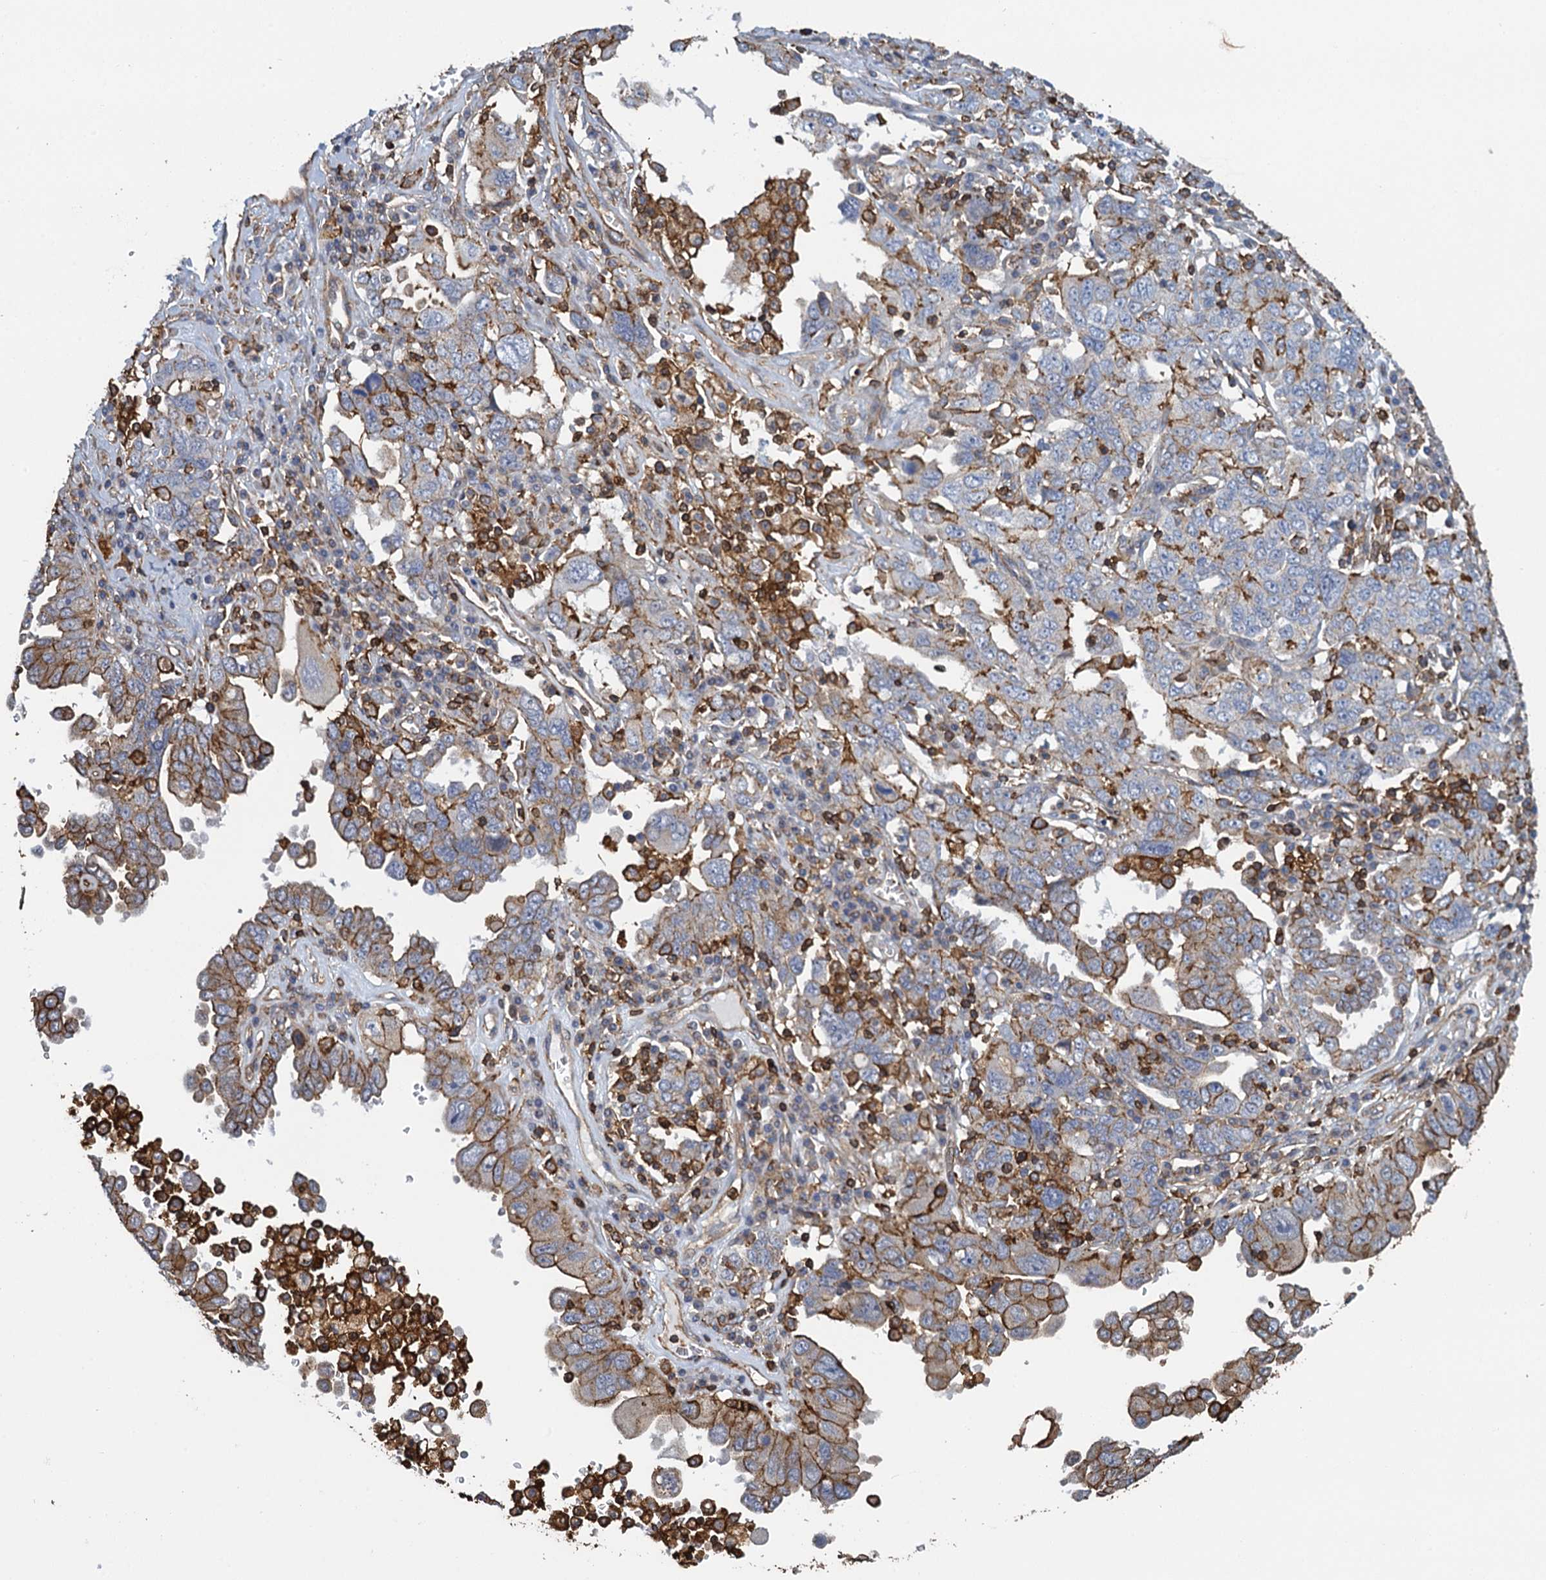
{"staining": {"intensity": "moderate", "quantity": "25%-75%", "location": "cytoplasmic/membranous"}, "tissue": "ovarian cancer", "cell_type": "Tumor cells", "image_type": "cancer", "snomed": [{"axis": "morphology", "description": "Carcinoma, endometroid"}, {"axis": "topography", "description": "Ovary"}], "caption": "Immunohistochemistry micrograph of neoplastic tissue: ovarian cancer stained using IHC exhibits medium levels of moderate protein expression localized specifically in the cytoplasmic/membranous of tumor cells, appearing as a cytoplasmic/membranous brown color.", "gene": "PROSER2", "patient": {"sex": "female", "age": 62}}